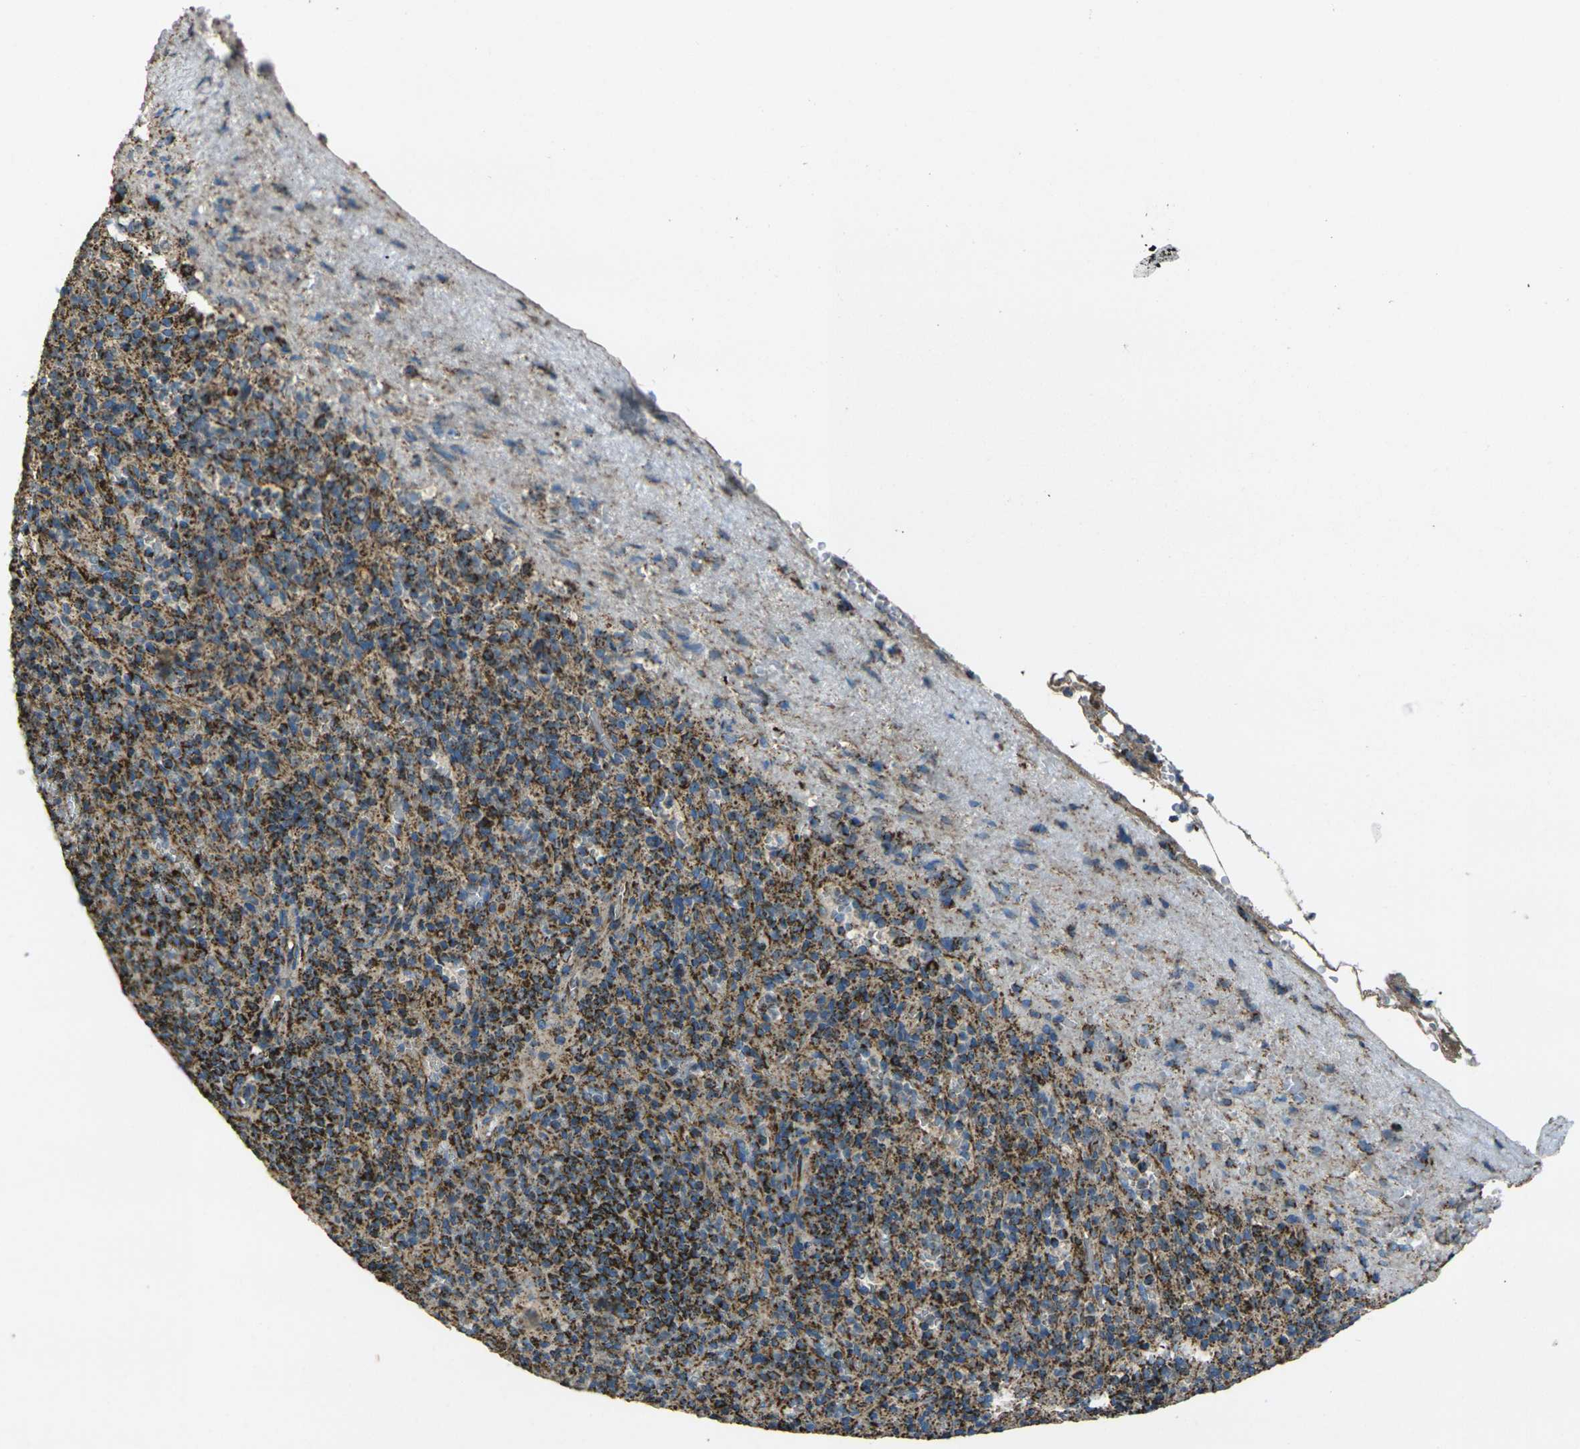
{"staining": {"intensity": "strong", "quantity": "25%-75%", "location": "cytoplasmic/membranous"}, "tissue": "spleen", "cell_type": "Cells in red pulp", "image_type": "normal", "snomed": [{"axis": "morphology", "description": "Normal tissue, NOS"}, {"axis": "topography", "description": "Spleen"}], "caption": "Protein staining by immunohistochemistry (IHC) reveals strong cytoplasmic/membranous expression in approximately 25%-75% of cells in red pulp in unremarkable spleen.", "gene": "KLHL5", "patient": {"sex": "female", "age": 74}}